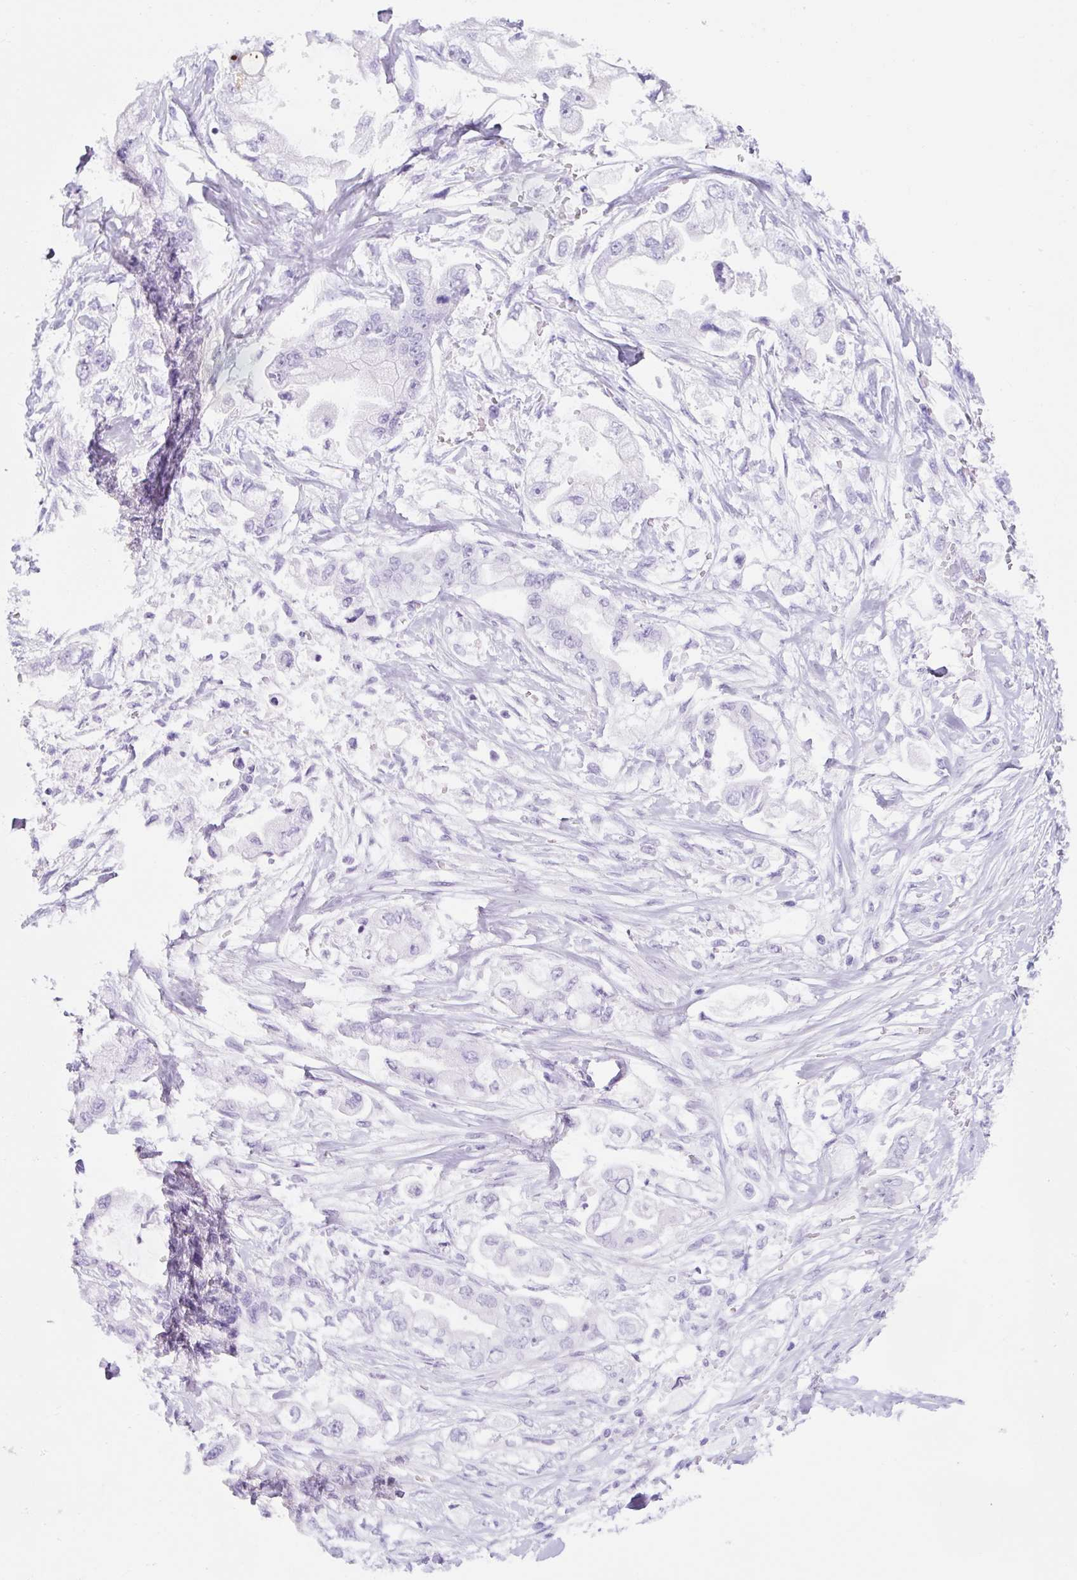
{"staining": {"intensity": "negative", "quantity": "none", "location": "none"}, "tissue": "stomach cancer", "cell_type": "Tumor cells", "image_type": "cancer", "snomed": [{"axis": "morphology", "description": "Adenocarcinoma, NOS"}, {"axis": "topography", "description": "Stomach"}], "caption": "IHC of stomach cancer shows no positivity in tumor cells.", "gene": "TMEM200B", "patient": {"sex": "male", "age": 62}}